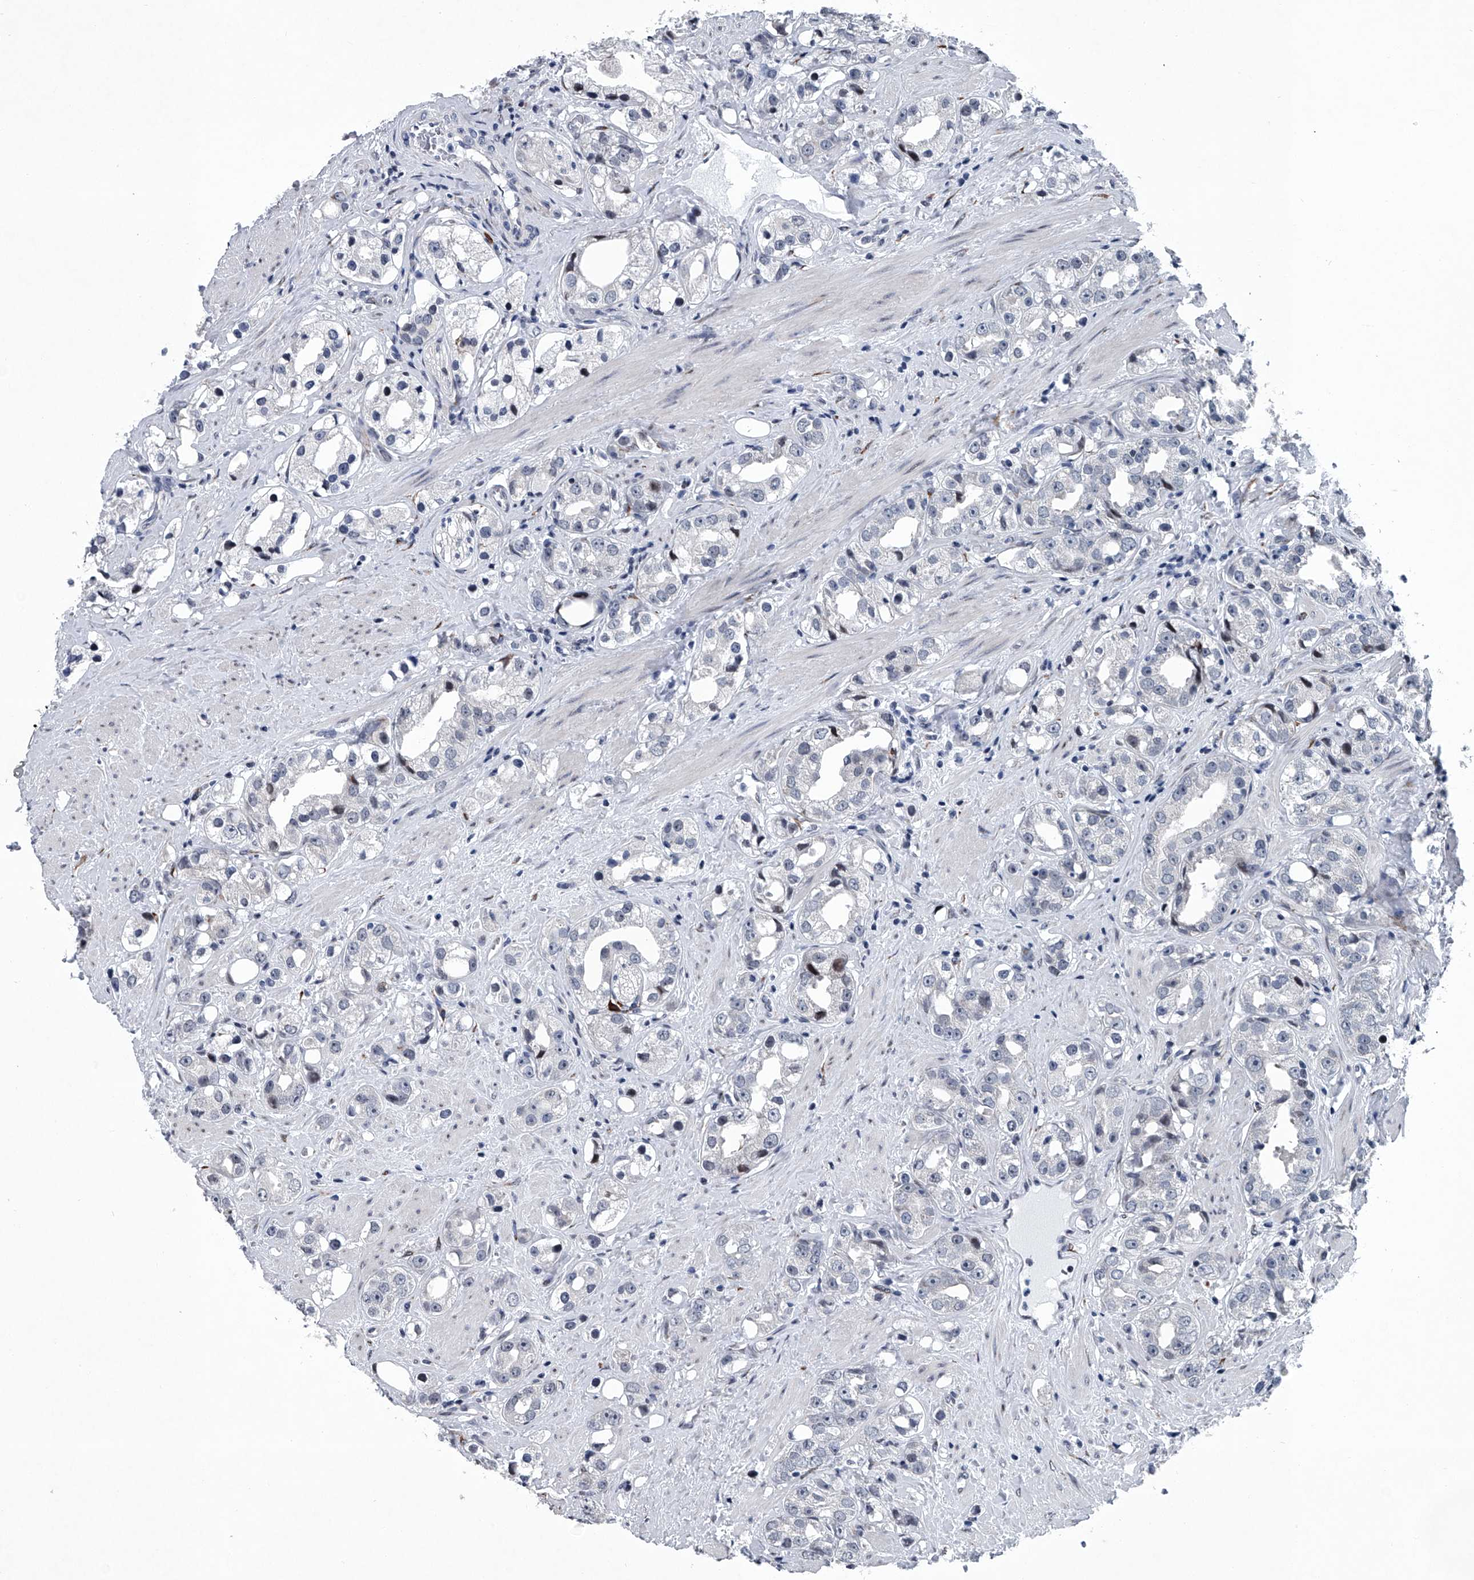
{"staining": {"intensity": "negative", "quantity": "none", "location": "none"}, "tissue": "prostate cancer", "cell_type": "Tumor cells", "image_type": "cancer", "snomed": [{"axis": "morphology", "description": "Adenocarcinoma, NOS"}, {"axis": "topography", "description": "Prostate"}], "caption": "A histopathology image of human prostate cancer (adenocarcinoma) is negative for staining in tumor cells. (Brightfield microscopy of DAB (3,3'-diaminobenzidine) IHC at high magnification).", "gene": "PPP2R5D", "patient": {"sex": "male", "age": 79}}